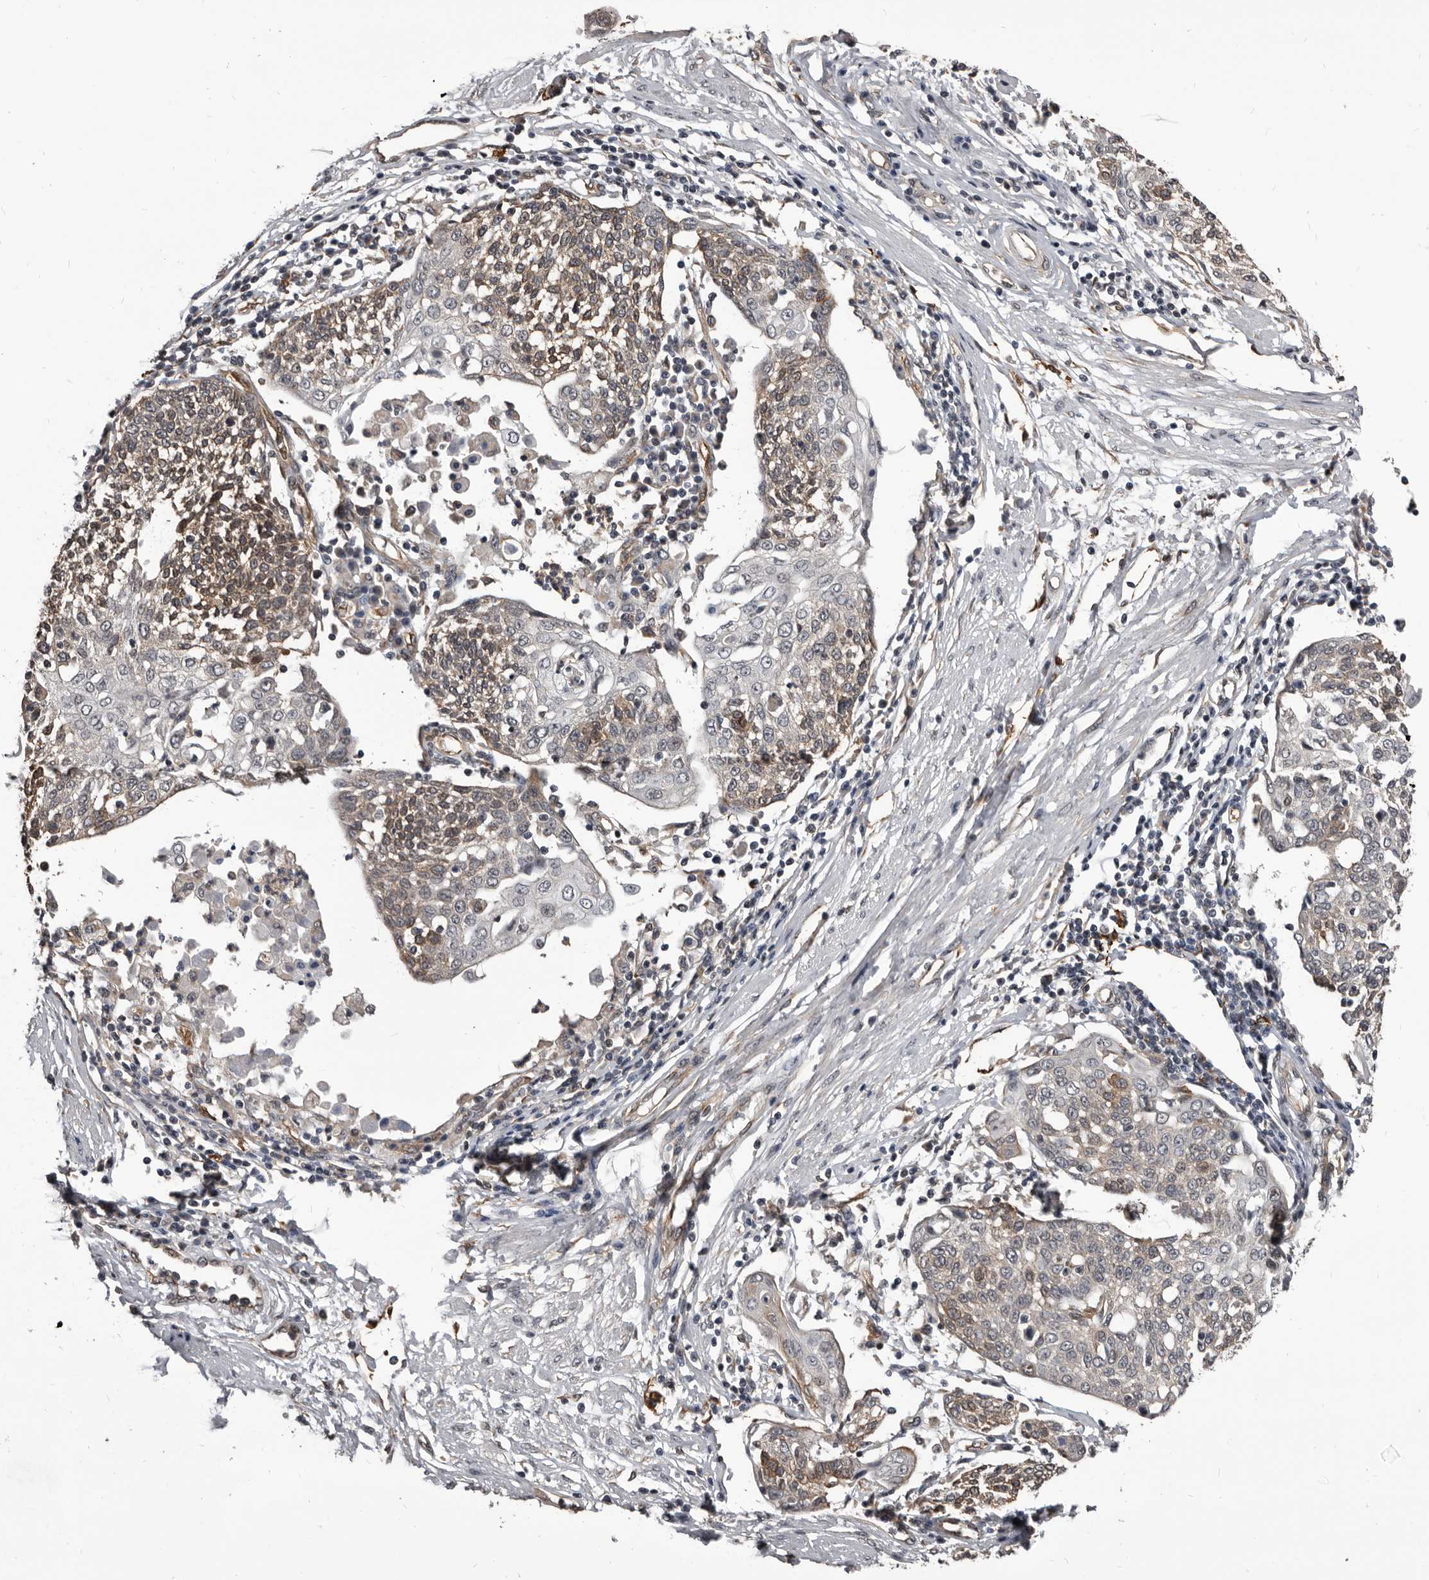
{"staining": {"intensity": "weak", "quantity": "25%-75%", "location": "cytoplasmic/membranous"}, "tissue": "cervical cancer", "cell_type": "Tumor cells", "image_type": "cancer", "snomed": [{"axis": "morphology", "description": "Squamous cell carcinoma, NOS"}, {"axis": "topography", "description": "Cervix"}], "caption": "The histopathology image reveals a brown stain indicating the presence of a protein in the cytoplasmic/membranous of tumor cells in cervical cancer (squamous cell carcinoma).", "gene": "ADAMTS20", "patient": {"sex": "female", "age": 34}}